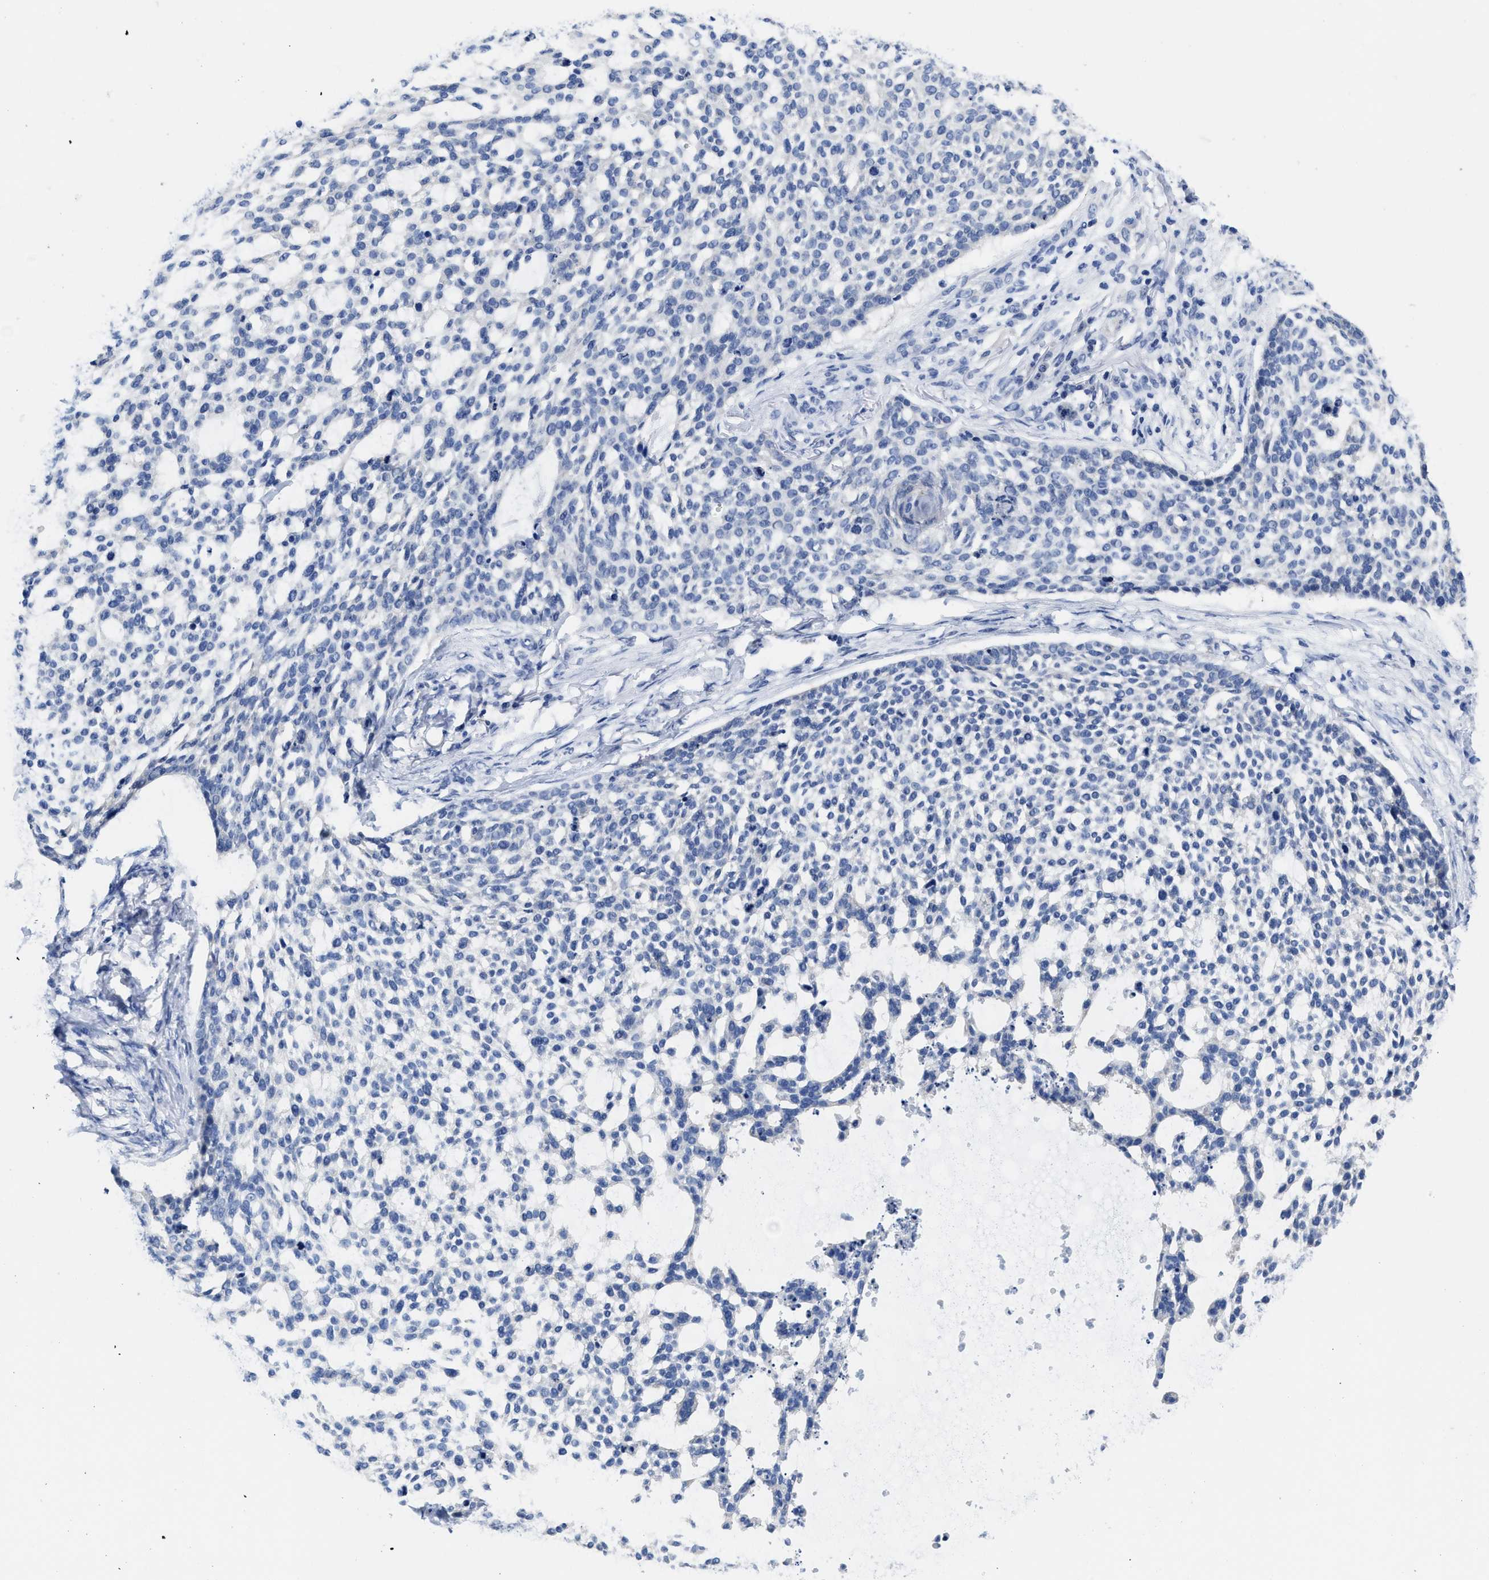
{"staining": {"intensity": "negative", "quantity": "none", "location": "none"}, "tissue": "skin cancer", "cell_type": "Tumor cells", "image_type": "cancer", "snomed": [{"axis": "morphology", "description": "Basal cell carcinoma"}, {"axis": "topography", "description": "Skin"}], "caption": "Basal cell carcinoma (skin) stained for a protein using IHC shows no expression tumor cells.", "gene": "HOOK1", "patient": {"sex": "female", "age": 64}}